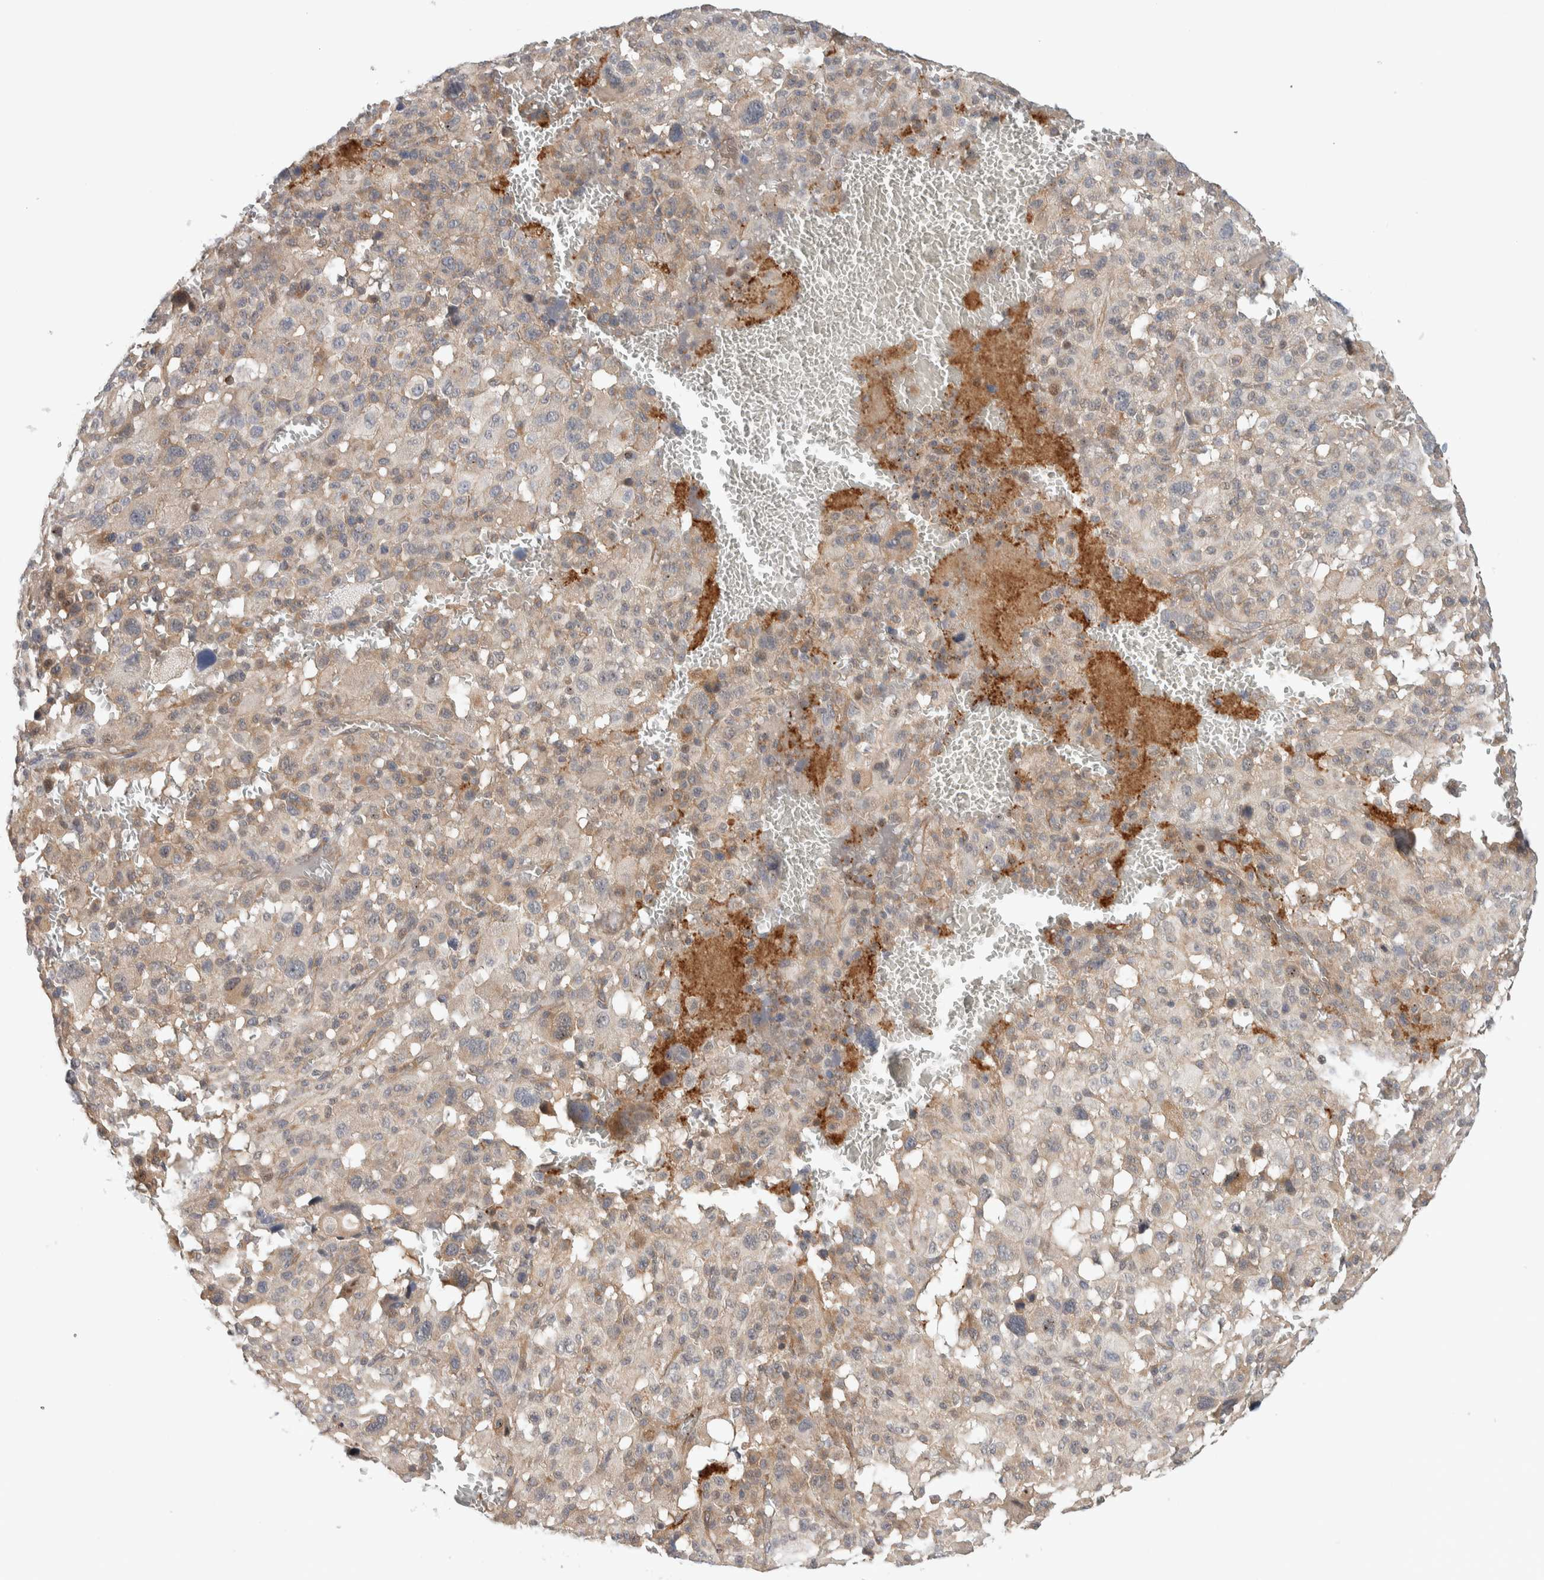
{"staining": {"intensity": "weak", "quantity": "<25%", "location": "cytoplasmic/membranous"}, "tissue": "melanoma", "cell_type": "Tumor cells", "image_type": "cancer", "snomed": [{"axis": "morphology", "description": "Malignant melanoma, Metastatic site"}, {"axis": "topography", "description": "Skin"}], "caption": "Immunohistochemistry image of malignant melanoma (metastatic site) stained for a protein (brown), which displays no staining in tumor cells.", "gene": "DEPTOR", "patient": {"sex": "female", "age": 74}}